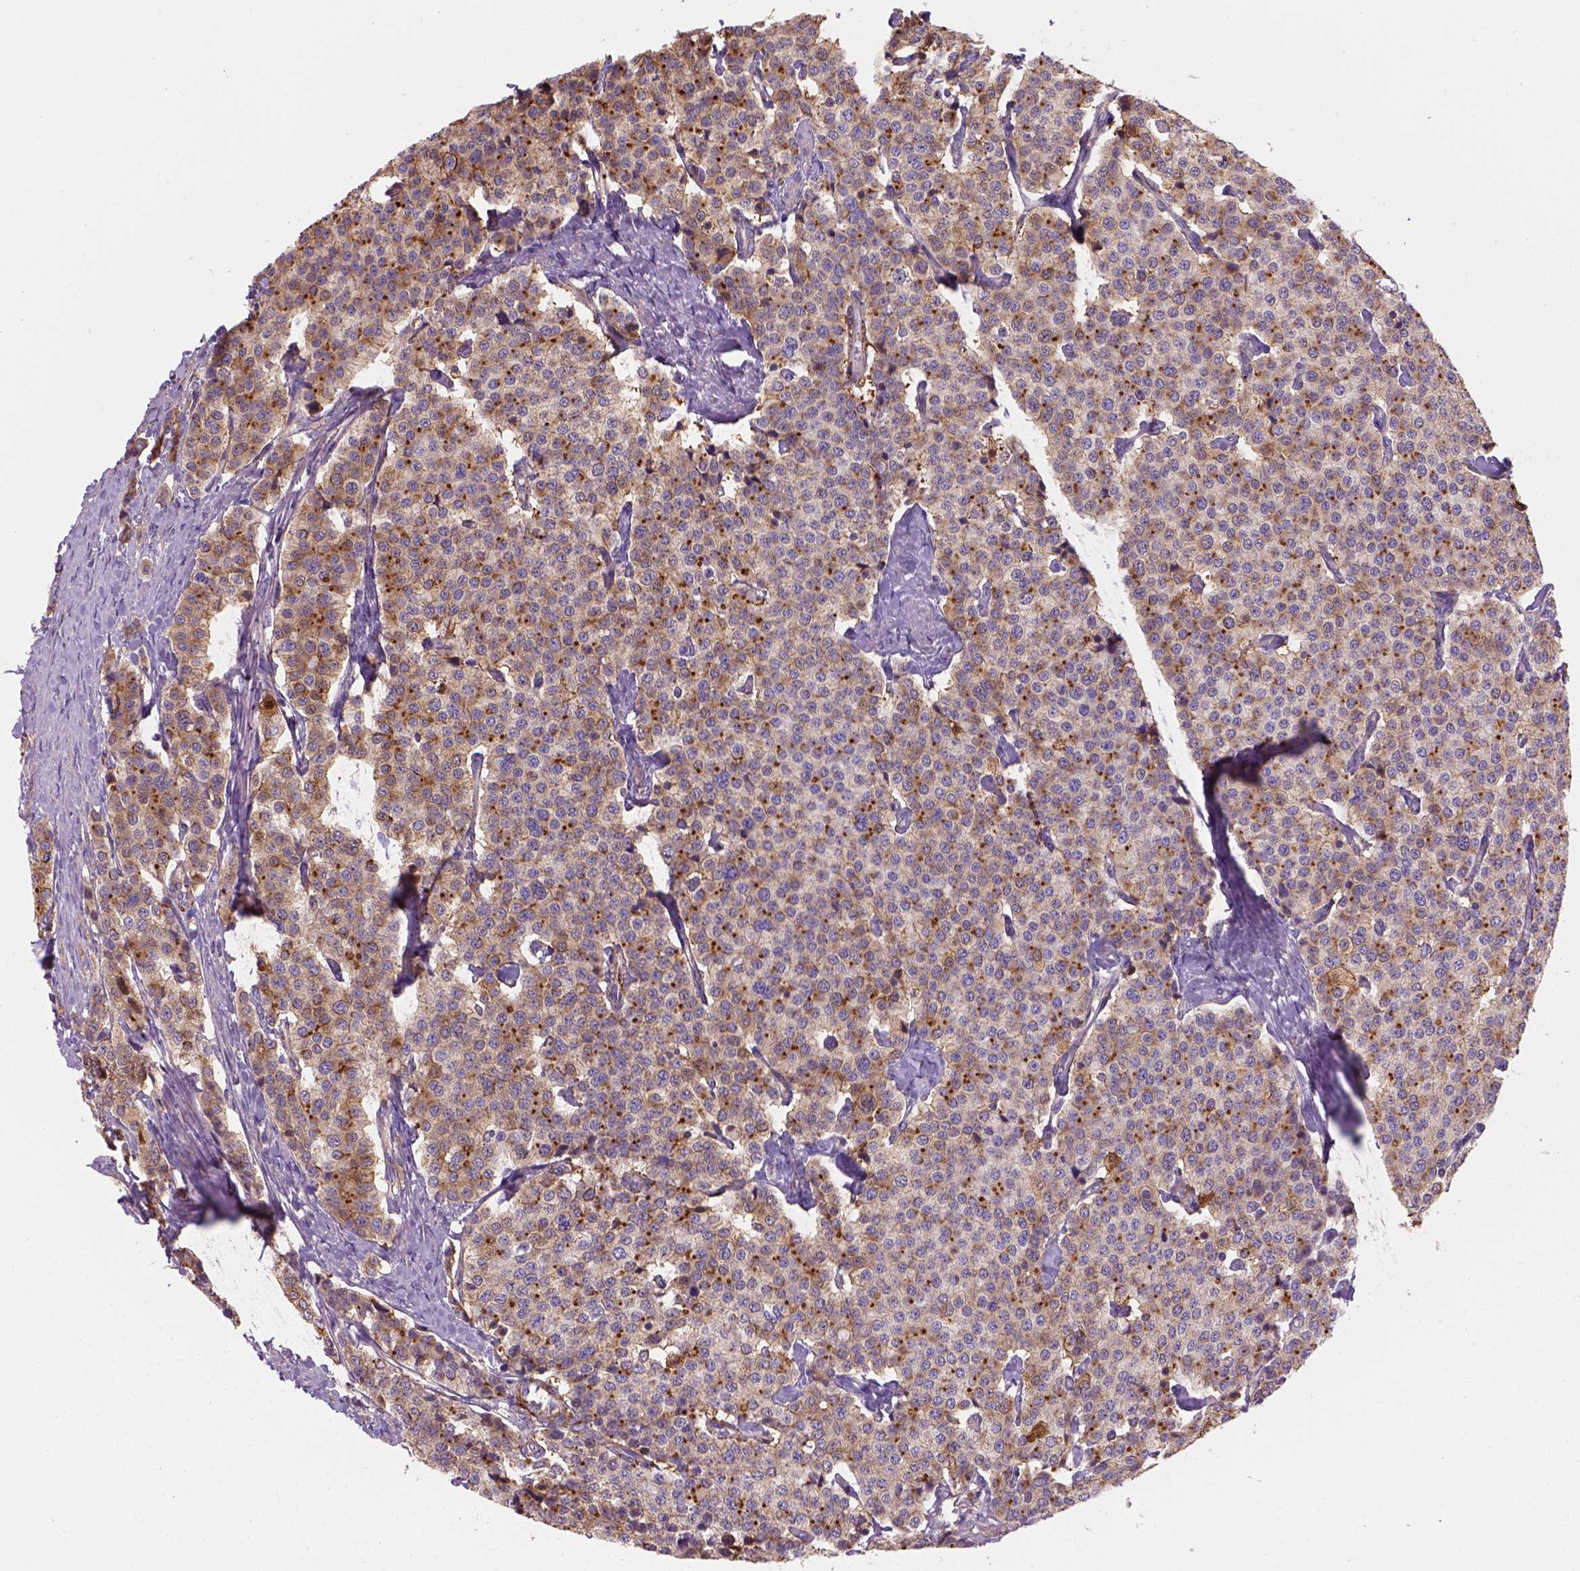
{"staining": {"intensity": "strong", "quantity": "<25%", "location": "cytoplasmic/membranous"}, "tissue": "carcinoid", "cell_type": "Tumor cells", "image_type": "cancer", "snomed": [{"axis": "morphology", "description": "Carcinoid, malignant, NOS"}, {"axis": "topography", "description": "Small intestine"}], "caption": "Carcinoid was stained to show a protein in brown. There is medium levels of strong cytoplasmic/membranous staining in about <25% of tumor cells.", "gene": "GPRC5D", "patient": {"sex": "female", "age": 58}}